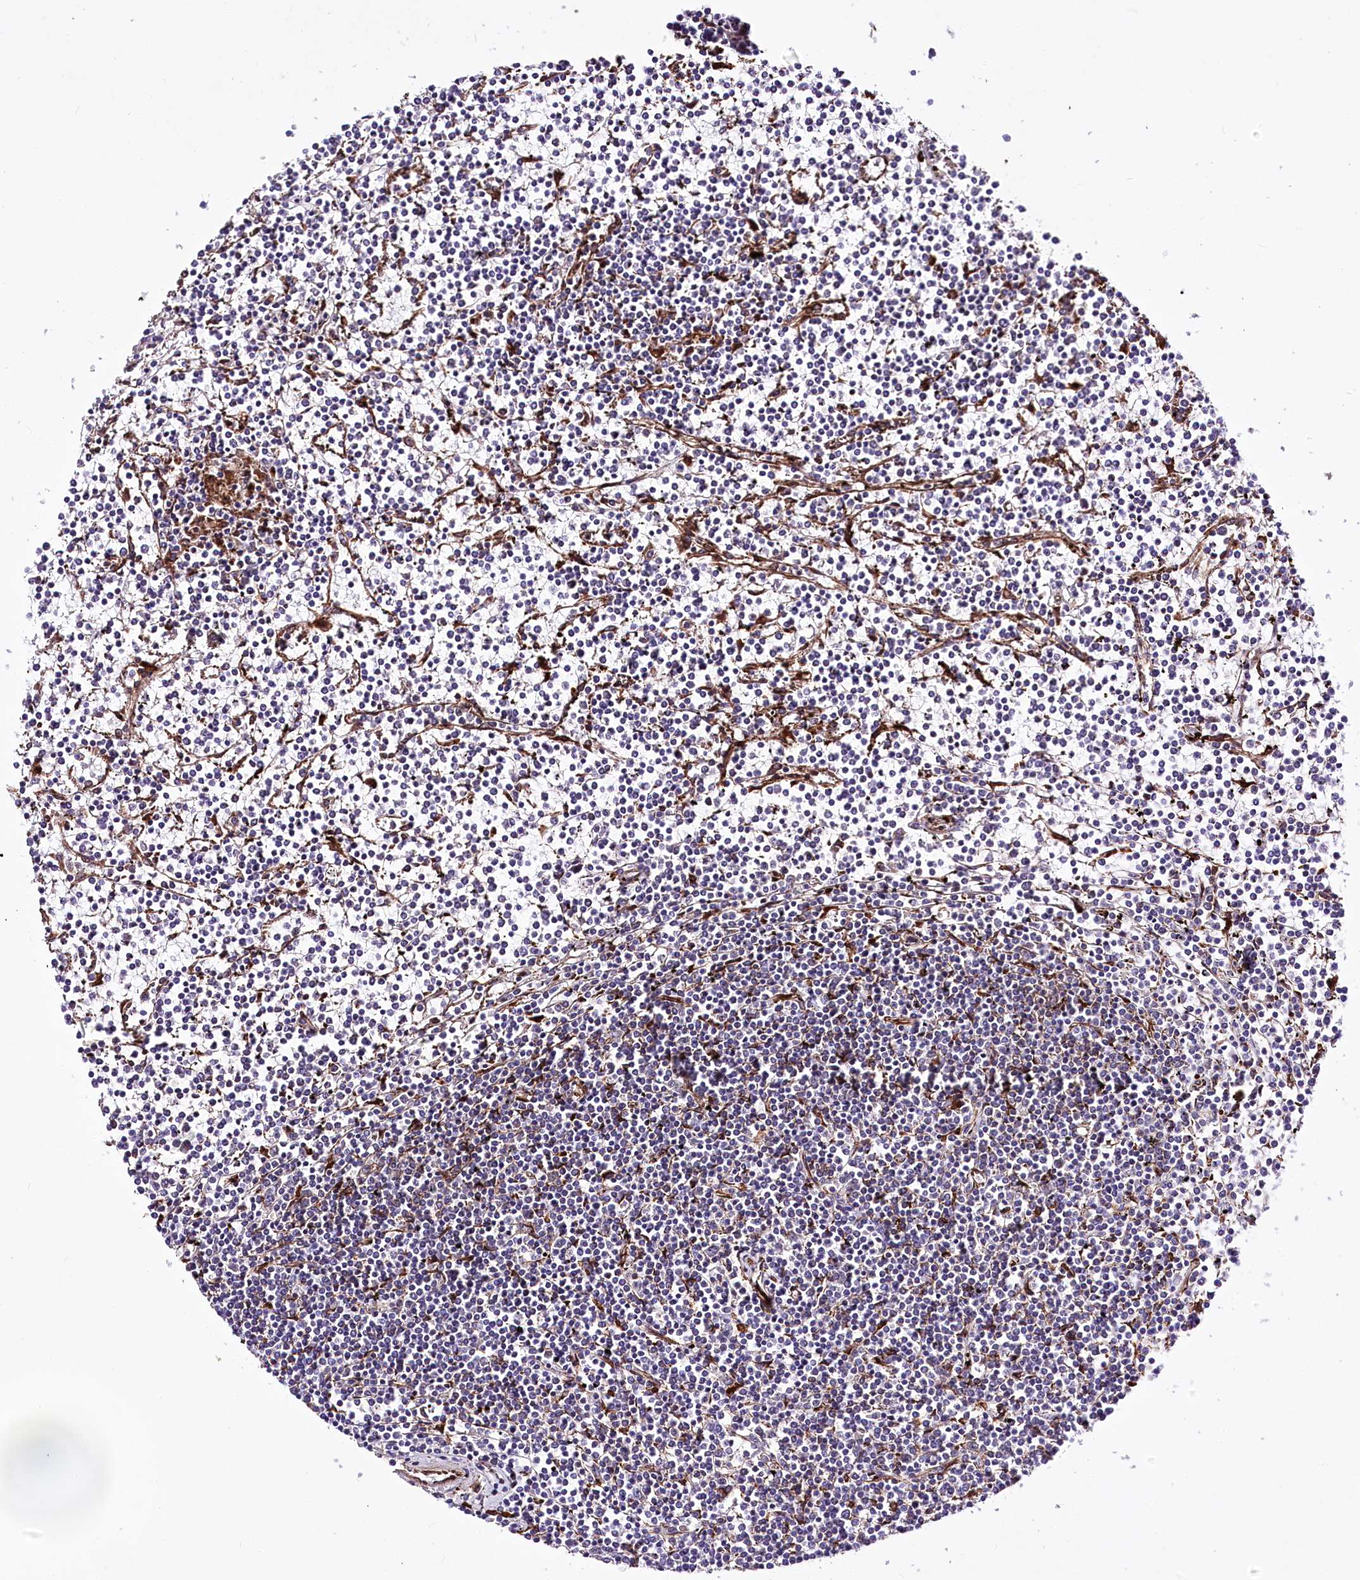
{"staining": {"intensity": "negative", "quantity": "none", "location": "none"}, "tissue": "lymphoma", "cell_type": "Tumor cells", "image_type": "cancer", "snomed": [{"axis": "morphology", "description": "Malignant lymphoma, non-Hodgkin's type, Low grade"}, {"axis": "topography", "description": "Spleen"}], "caption": "An image of malignant lymphoma, non-Hodgkin's type (low-grade) stained for a protein exhibits no brown staining in tumor cells.", "gene": "WWC1", "patient": {"sex": "female", "age": 19}}